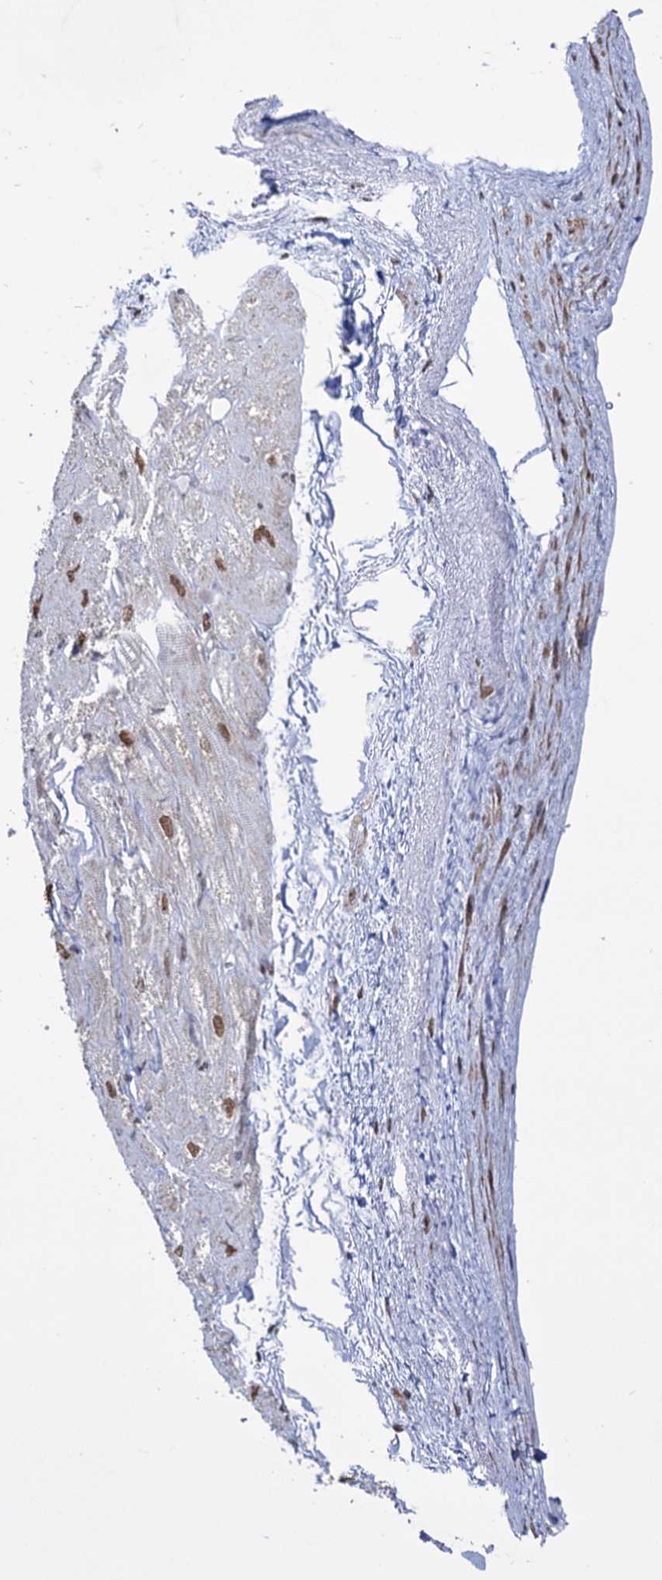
{"staining": {"intensity": "moderate", "quantity": "<25%", "location": "nuclear"}, "tissue": "heart muscle", "cell_type": "Cardiomyocytes", "image_type": "normal", "snomed": [{"axis": "morphology", "description": "Normal tissue, NOS"}, {"axis": "topography", "description": "Heart"}], "caption": "Protein expression analysis of unremarkable human heart muscle reveals moderate nuclear expression in approximately <25% of cardiomyocytes.", "gene": "ABHD10", "patient": {"sex": "male", "age": 50}}